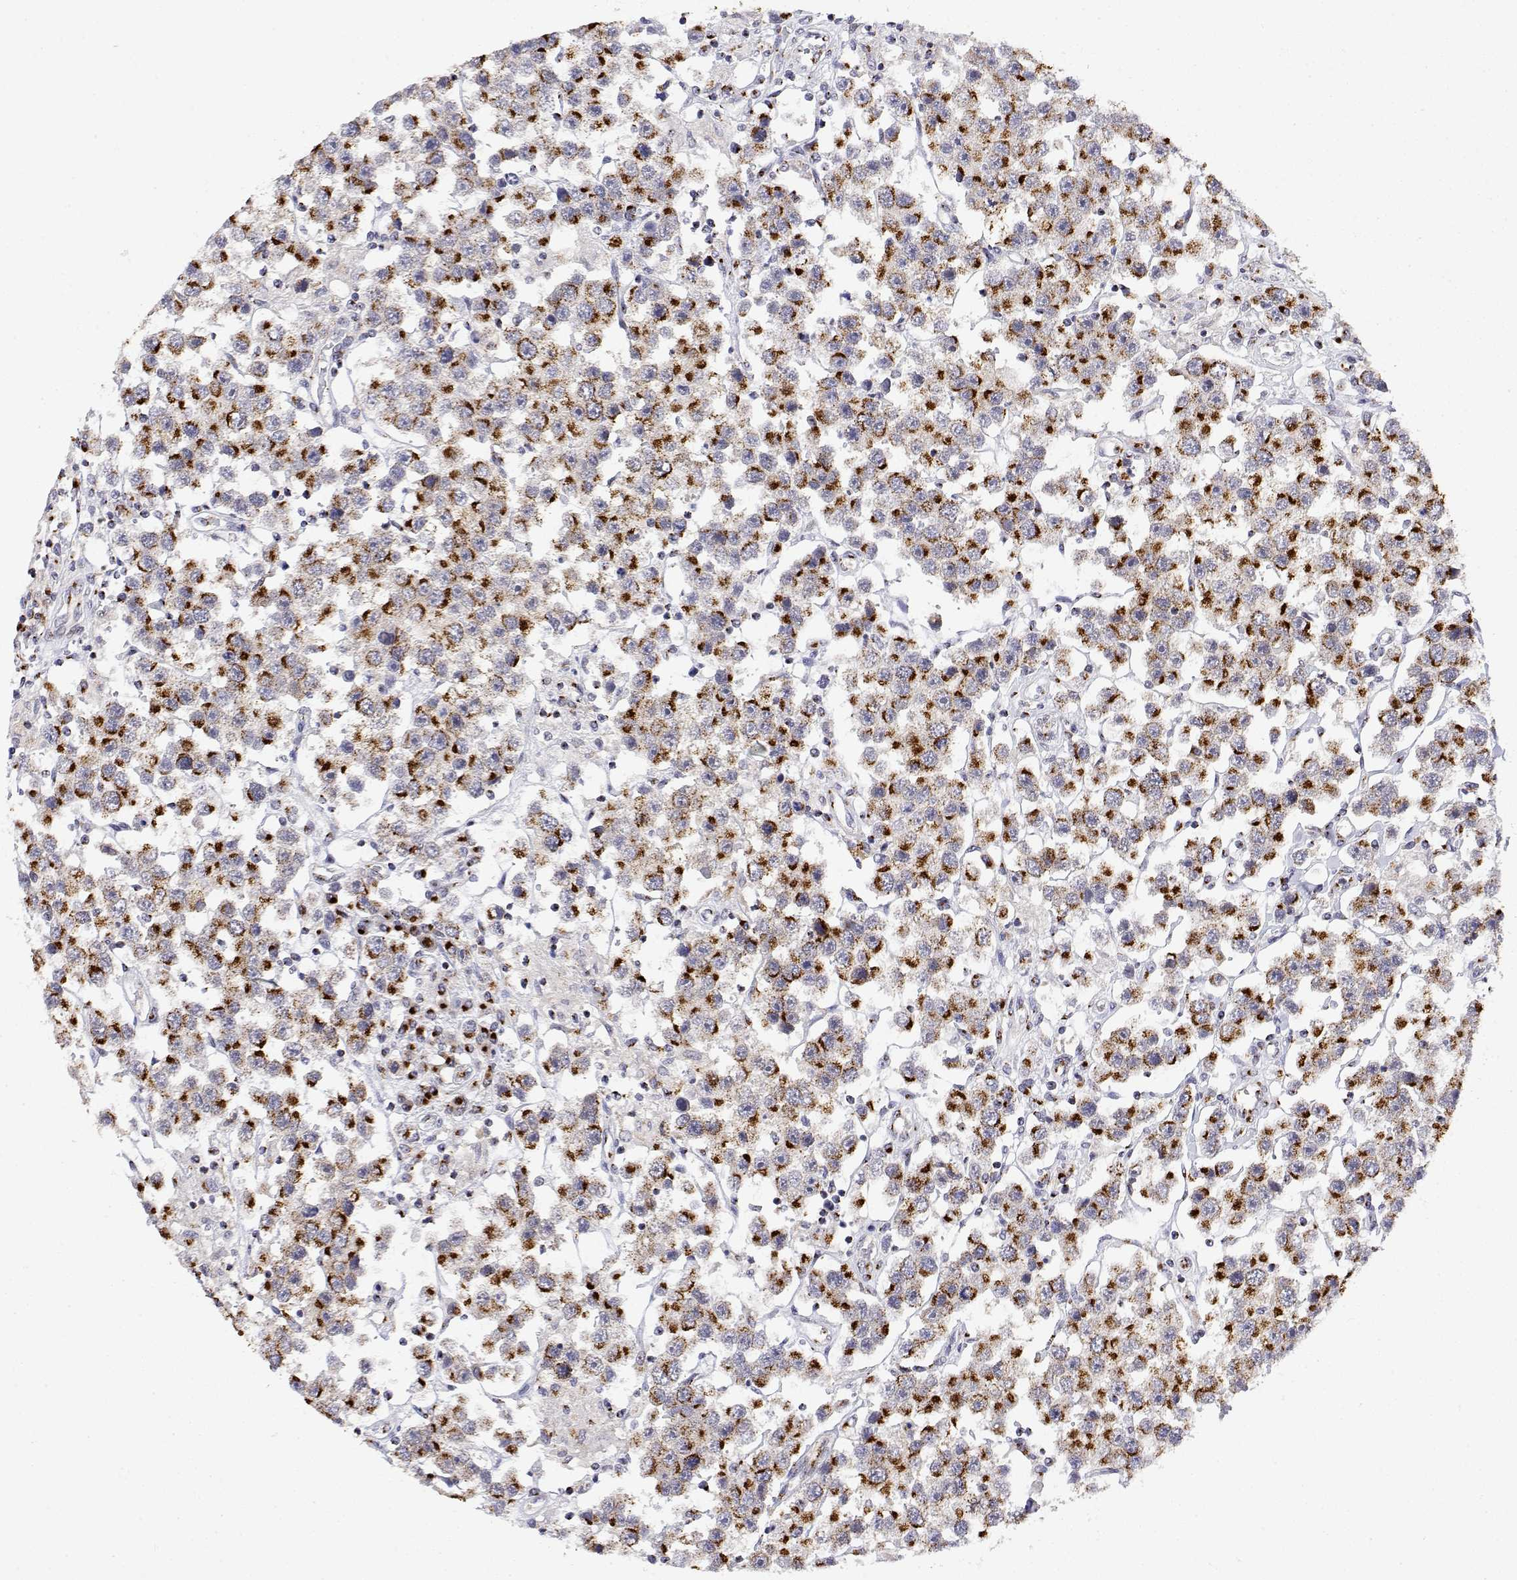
{"staining": {"intensity": "strong", "quantity": ">75%", "location": "cytoplasmic/membranous"}, "tissue": "testis cancer", "cell_type": "Tumor cells", "image_type": "cancer", "snomed": [{"axis": "morphology", "description": "Seminoma, NOS"}, {"axis": "topography", "description": "Testis"}], "caption": "Immunohistochemistry (IHC) of human testis cancer reveals high levels of strong cytoplasmic/membranous expression in approximately >75% of tumor cells.", "gene": "YIPF3", "patient": {"sex": "male", "age": 45}}